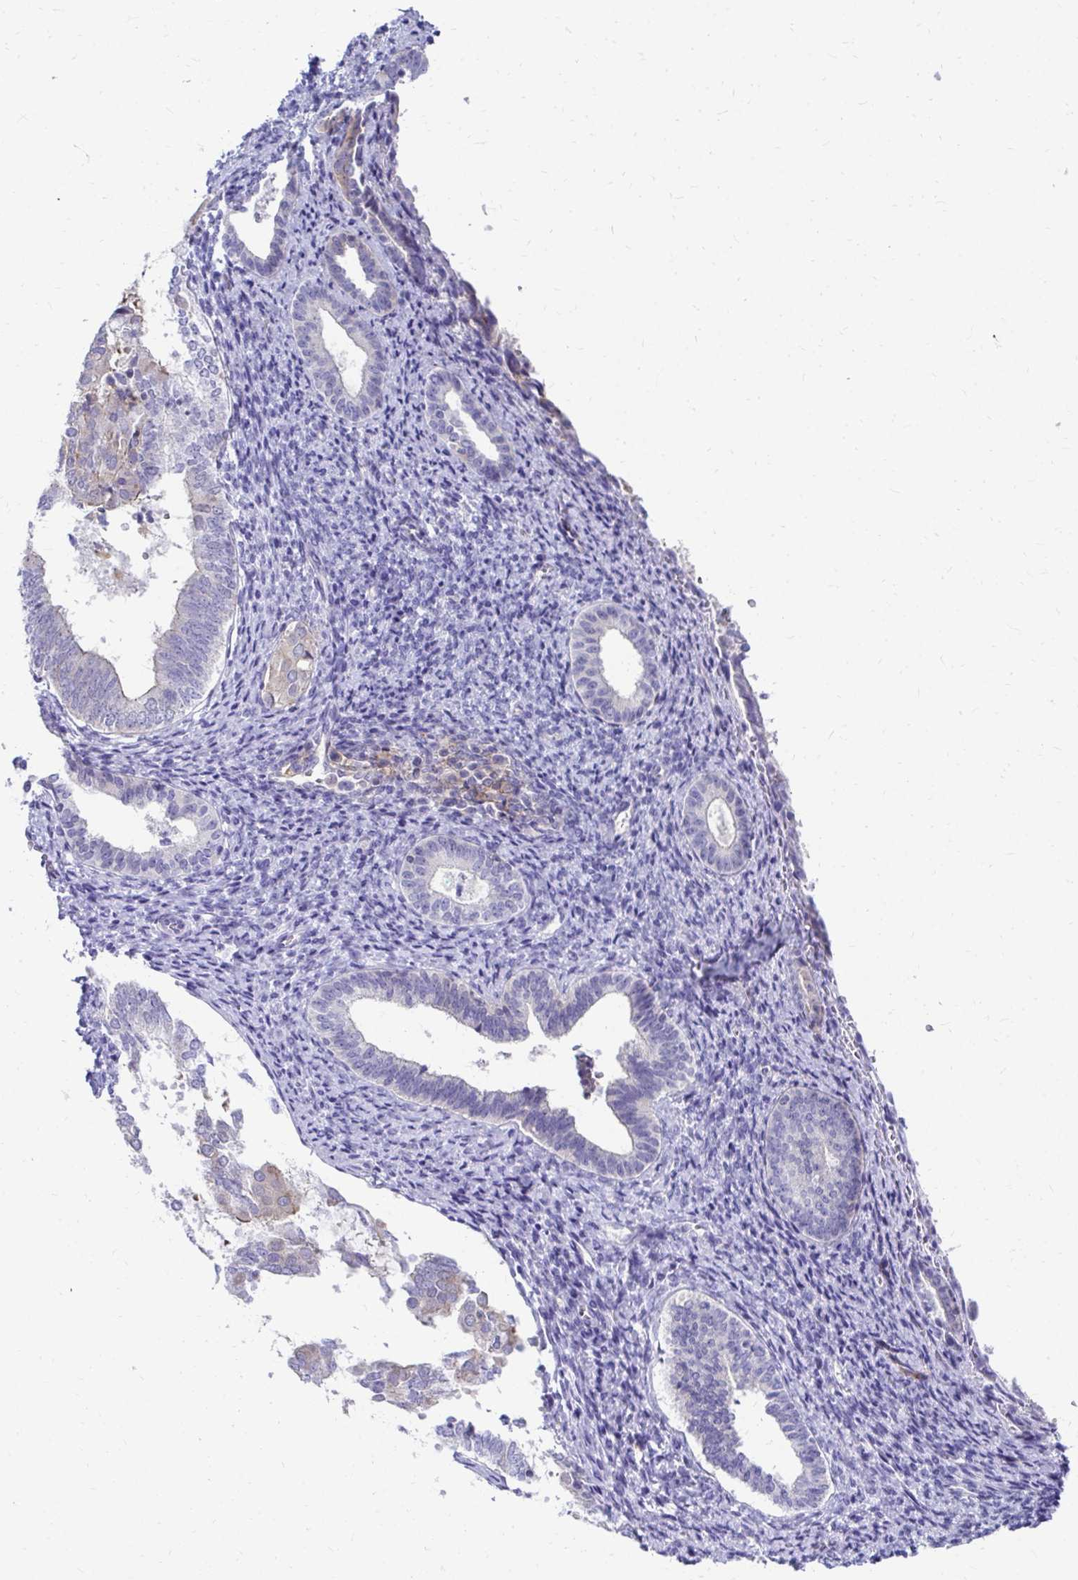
{"staining": {"intensity": "negative", "quantity": "none", "location": "none"}, "tissue": "endometrium", "cell_type": "Cells in endometrial stroma", "image_type": "normal", "snomed": [{"axis": "morphology", "description": "Normal tissue, NOS"}, {"axis": "topography", "description": "Endometrium"}], "caption": "Cells in endometrial stroma are negative for brown protein staining in normal endometrium.", "gene": "C19orf81", "patient": {"sex": "female", "age": 50}}